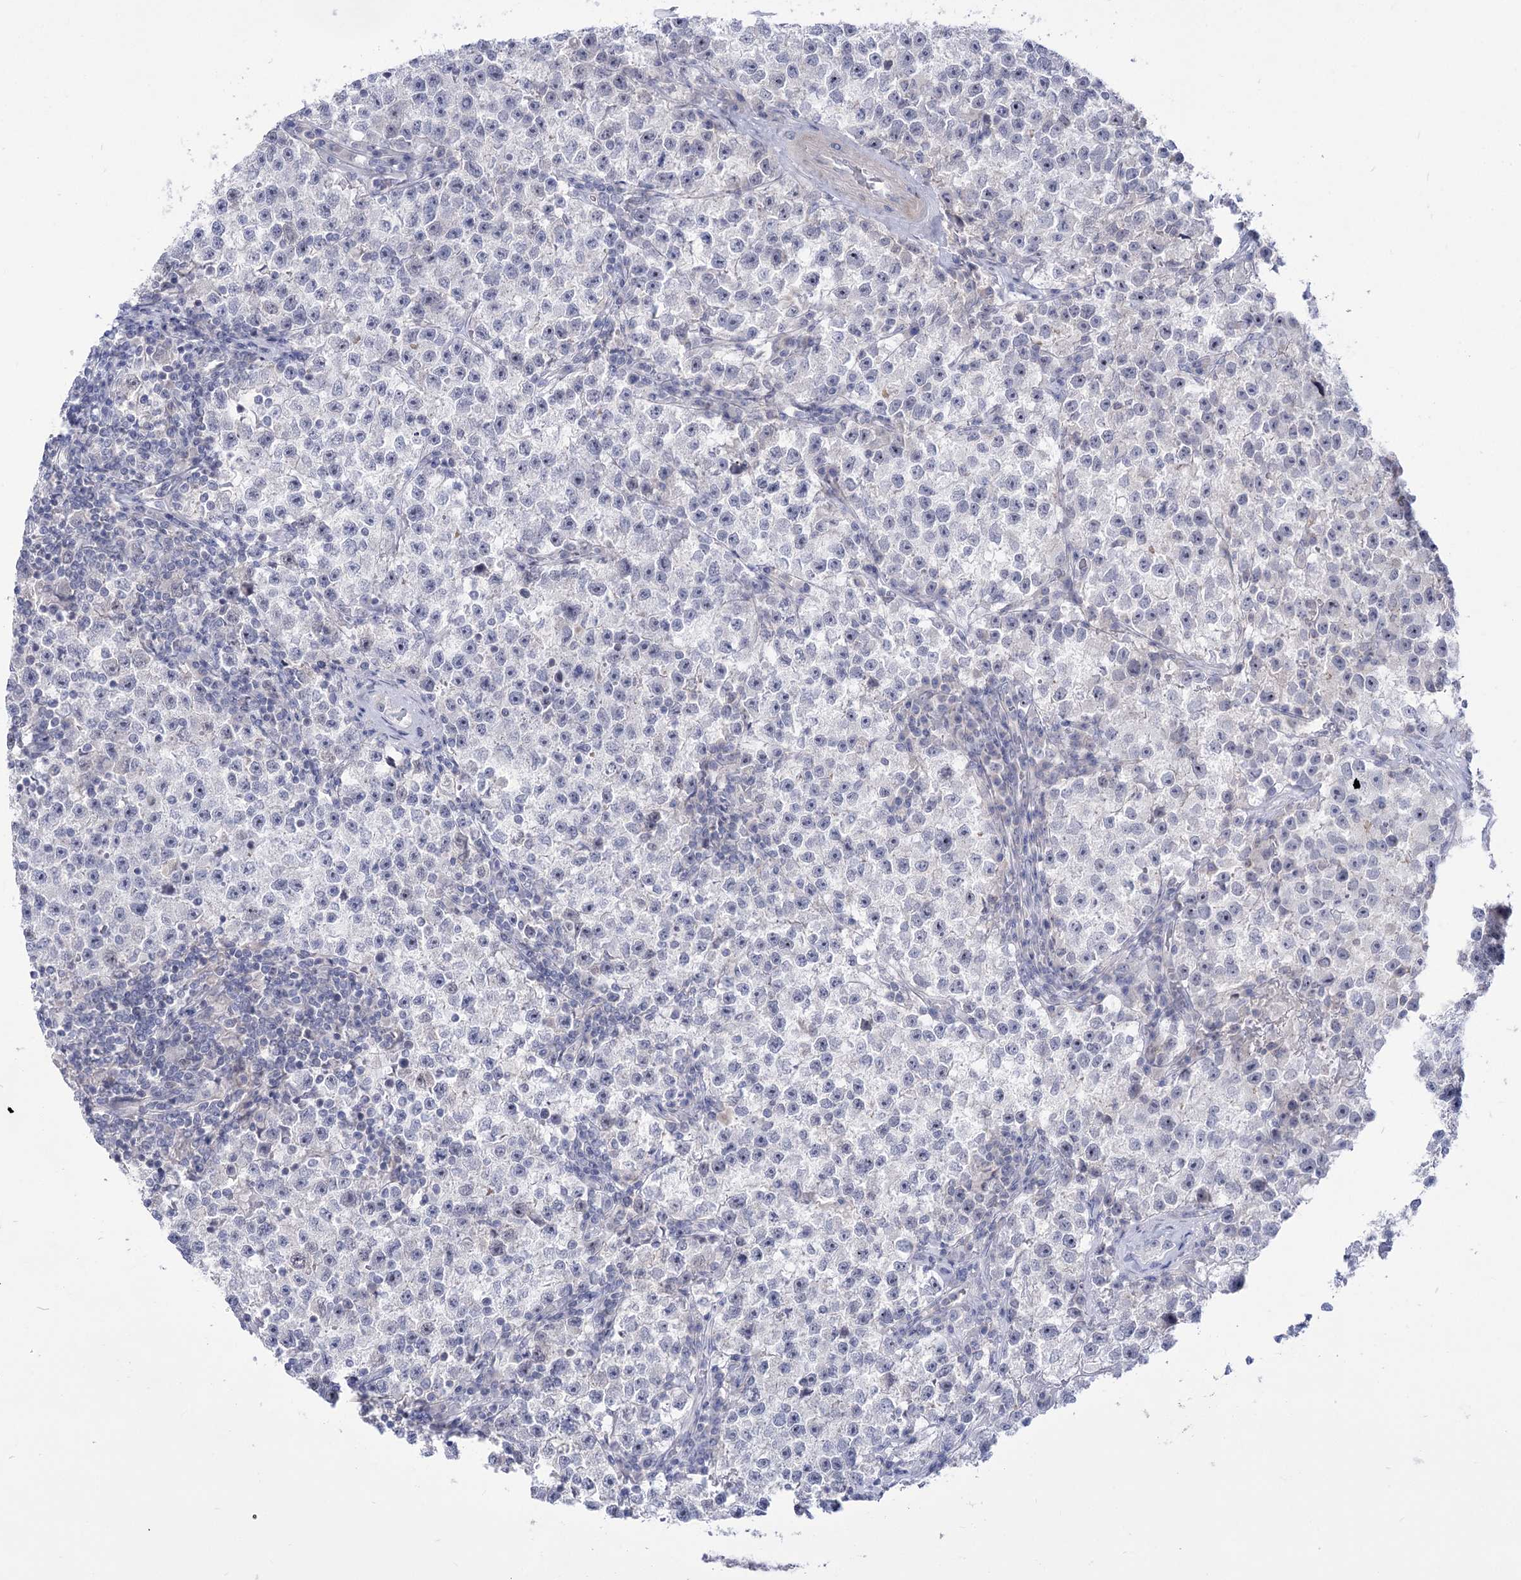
{"staining": {"intensity": "negative", "quantity": "none", "location": "none"}, "tissue": "testis cancer", "cell_type": "Tumor cells", "image_type": "cancer", "snomed": [{"axis": "morphology", "description": "Seminoma, NOS"}, {"axis": "topography", "description": "Testis"}], "caption": "Testis seminoma was stained to show a protein in brown. There is no significant positivity in tumor cells. (Brightfield microscopy of DAB immunohistochemistry (IHC) at high magnification).", "gene": "HELT", "patient": {"sex": "male", "age": 22}}